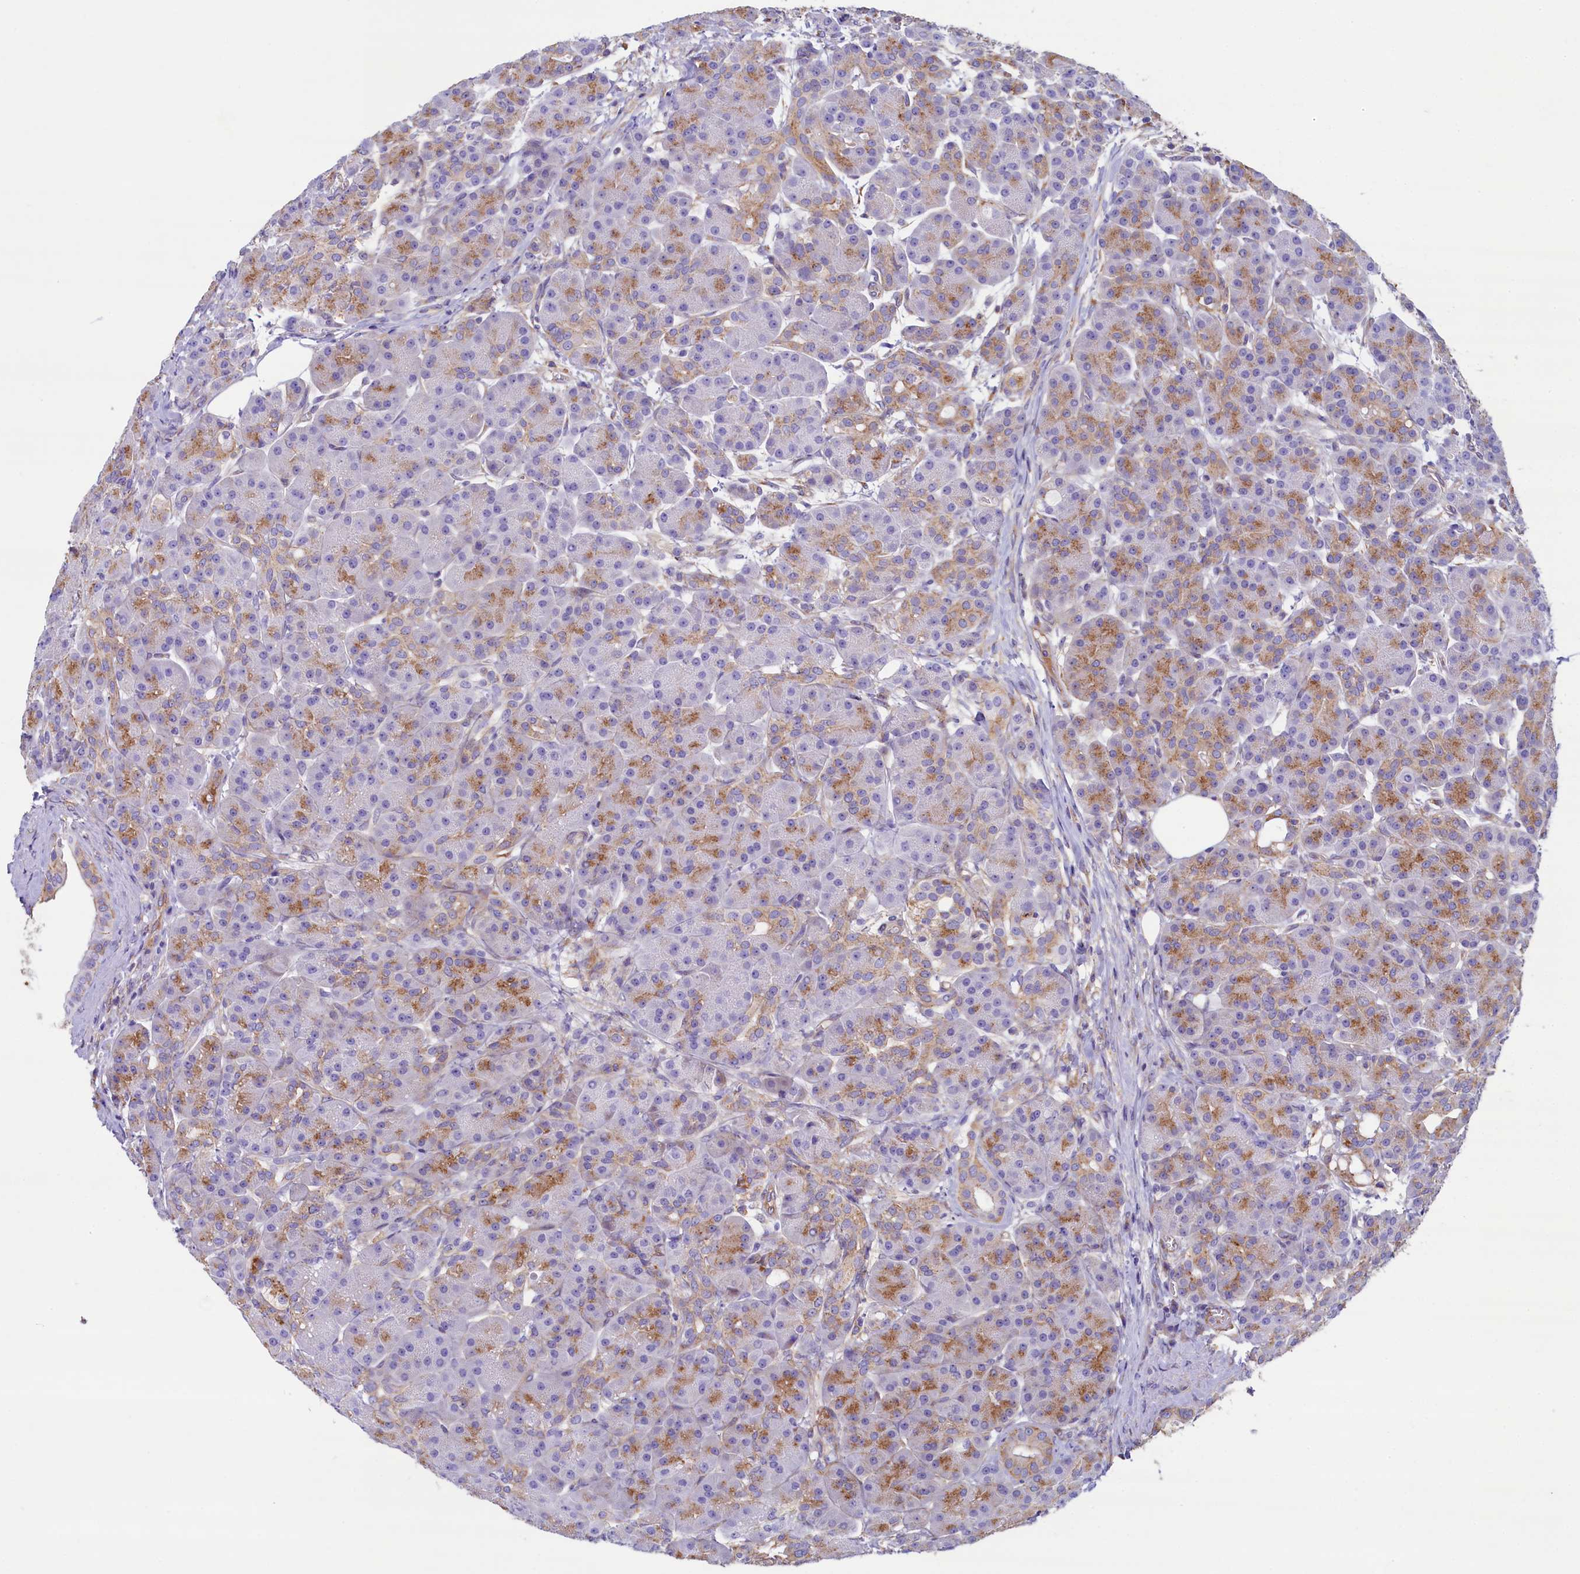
{"staining": {"intensity": "moderate", "quantity": ">75%", "location": "cytoplasmic/membranous"}, "tissue": "pancreas", "cell_type": "Exocrine glandular cells", "image_type": "normal", "snomed": [{"axis": "morphology", "description": "Normal tissue, NOS"}, {"axis": "topography", "description": "Pancreas"}], "caption": "High-power microscopy captured an IHC micrograph of normal pancreas, revealing moderate cytoplasmic/membranous positivity in approximately >75% of exocrine glandular cells.", "gene": "GPR21", "patient": {"sex": "male", "age": 63}}